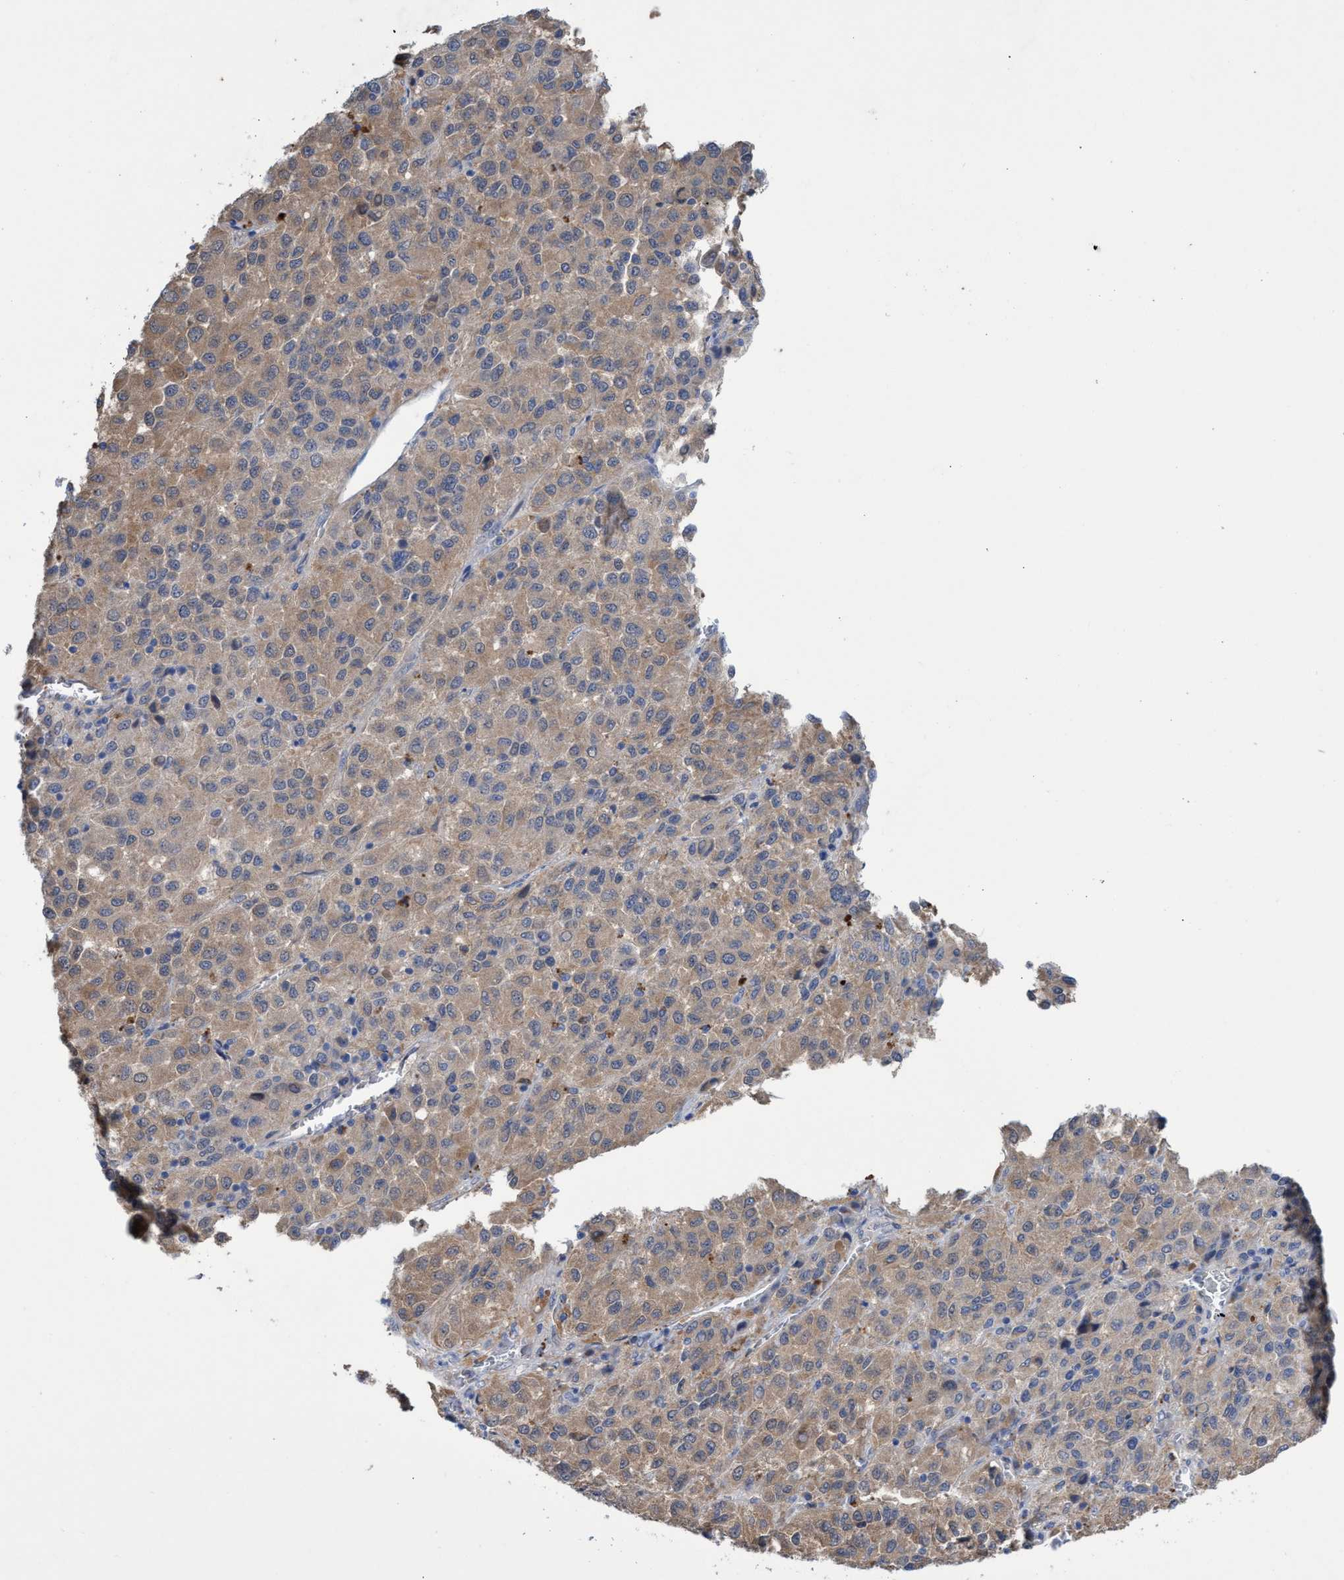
{"staining": {"intensity": "weak", "quantity": ">75%", "location": "cytoplasmic/membranous"}, "tissue": "skin cancer", "cell_type": "Tumor cells", "image_type": "cancer", "snomed": [{"axis": "morphology", "description": "Squamous cell carcinoma, NOS"}, {"axis": "topography", "description": "Skin"}], "caption": "A micrograph showing weak cytoplasmic/membranous positivity in about >75% of tumor cells in skin cancer, as visualized by brown immunohistochemical staining.", "gene": "SVEP1", "patient": {"sex": "female", "age": 73}}